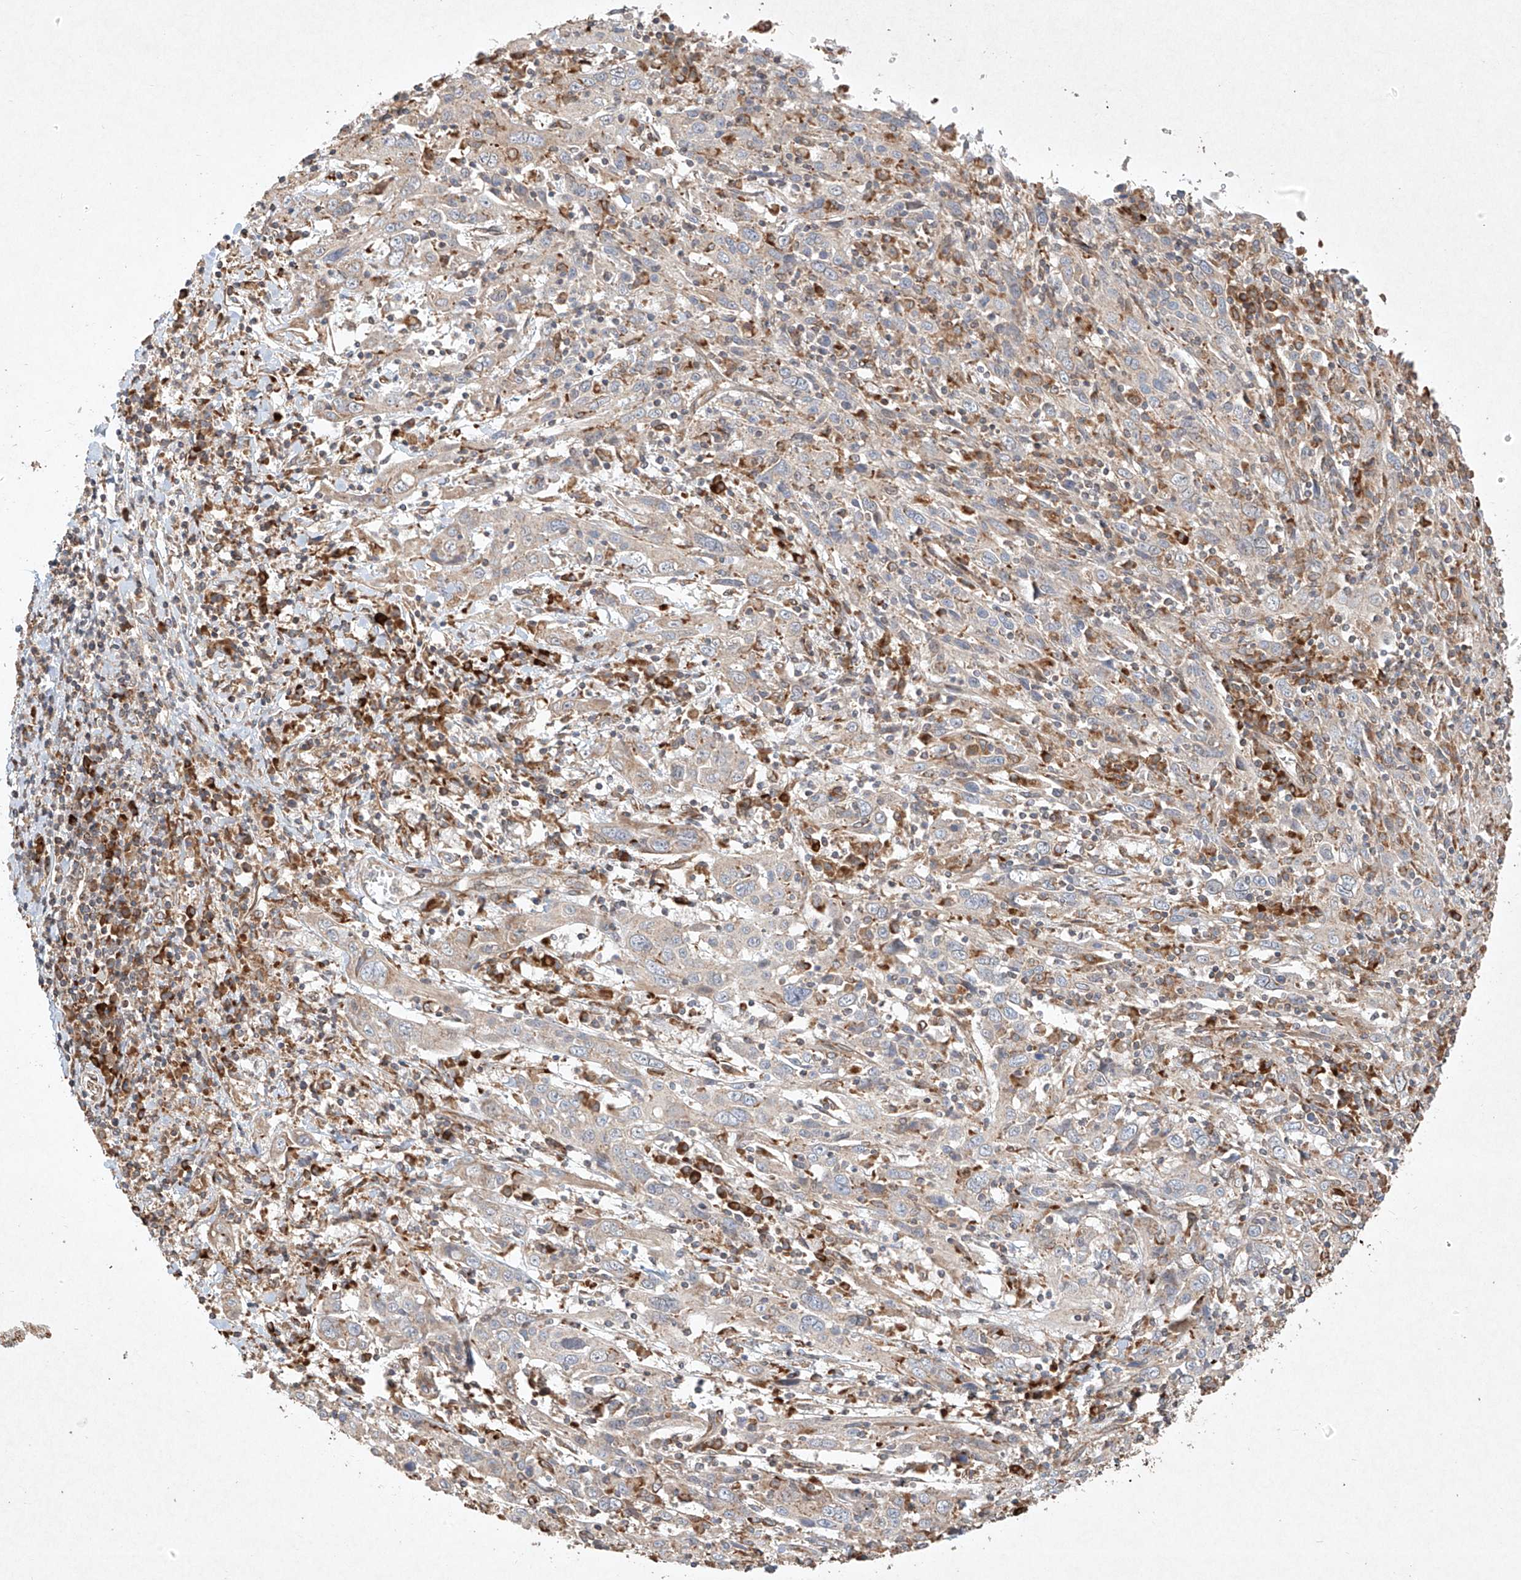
{"staining": {"intensity": "weak", "quantity": ">75%", "location": "cytoplasmic/membranous"}, "tissue": "cervical cancer", "cell_type": "Tumor cells", "image_type": "cancer", "snomed": [{"axis": "morphology", "description": "Squamous cell carcinoma, NOS"}, {"axis": "topography", "description": "Cervix"}], "caption": "Tumor cells demonstrate weak cytoplasmic/membranous expression in about >75% of cells in cervical cancer (squamous cell carcinoma).", "gene": "SEMA3B", "patient": {"sex": "female", "age": 46}}